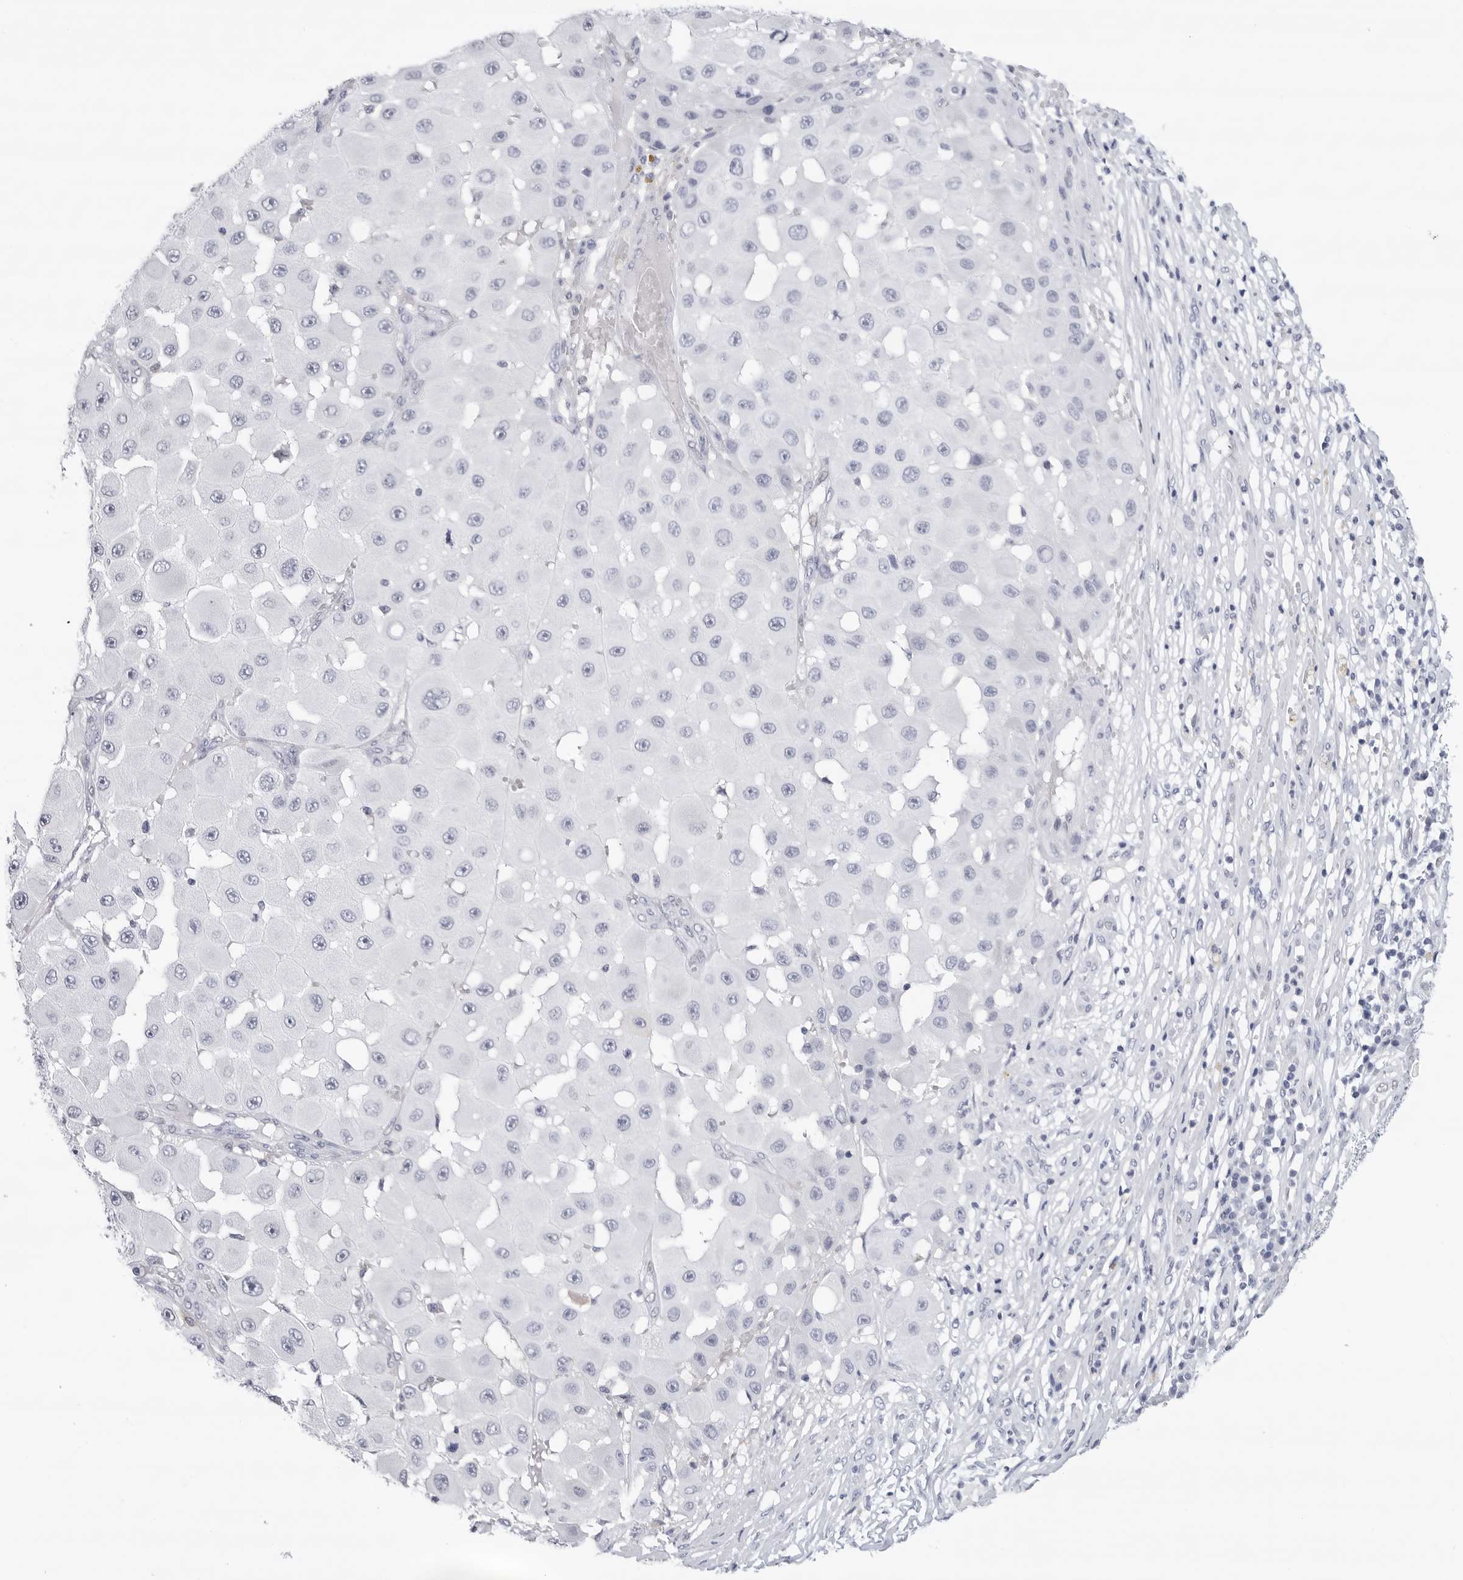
{"staining": {"intensity": "negative", "quantity": "none", "location": "none"}, "tissue": "melanoma", "cell_type": "Tumor cells", "image_type": "cancer", "snomed": [{"axis": "morphology", "description": "Malignant melanoma, NOS"}, {"axis": "topography", "description": "Skin"}], "caption": "Immunohistochemistry of human melanoma shows no staining in tumor cells.", "gene": "SLC19A1", "patient": {"sex": "female", "age": 81}}